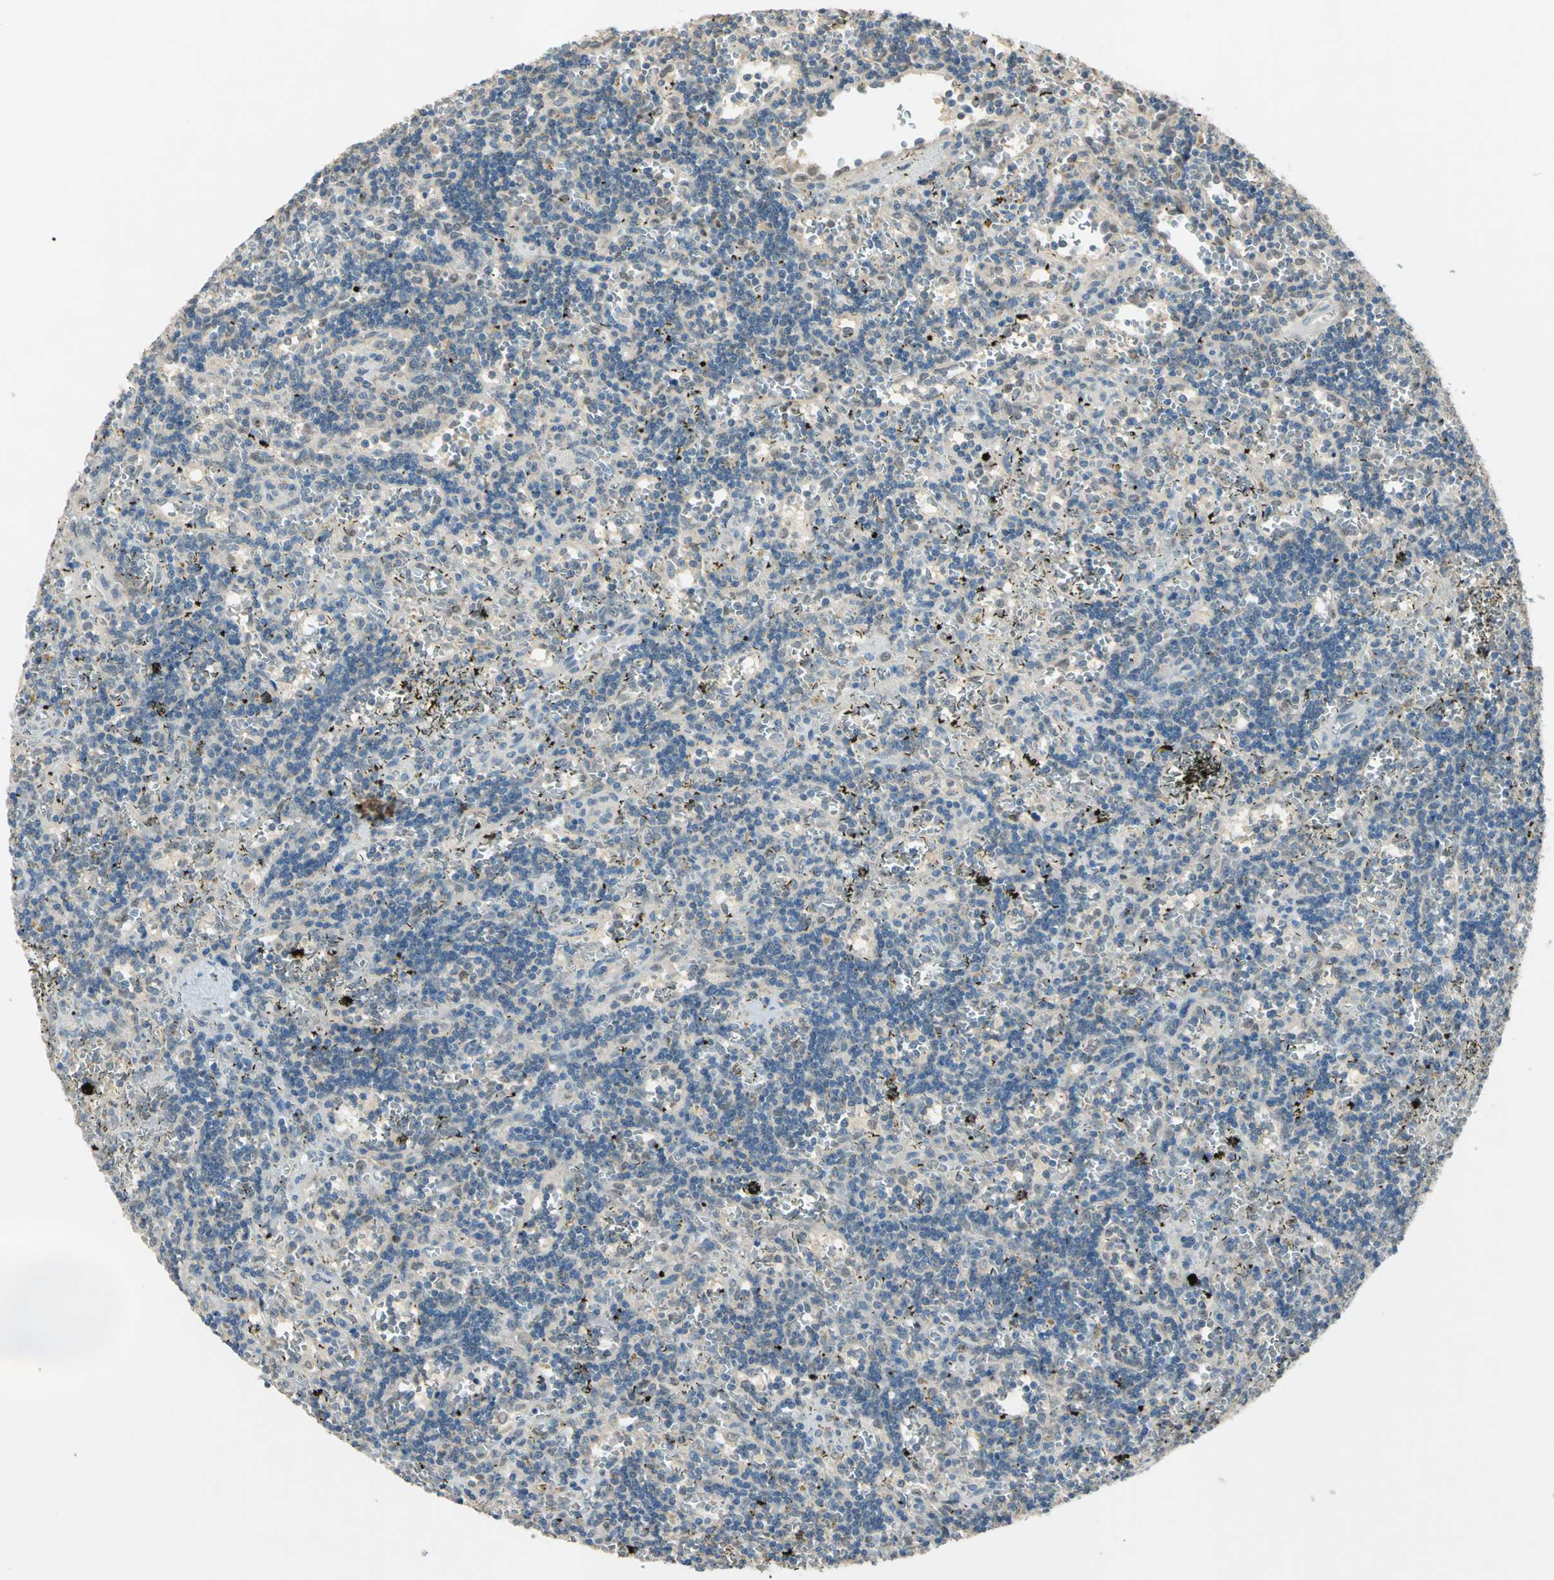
{"staining": {"intensity": "negative", "quantity": "none", "location": "none"}, "tissue": "lymphoma", "cell_type": "Tumor cells", "image_type": "cancer", "snomed": [{"axis": "morphology", "description": "Malignant lymphoma, non-Hodgkin's type, Low grade"}, {"axis": "topography", "description": "Spleen"}], "caption": "Protein analysis of malignant lymphoma, non-Hodgkin's type (low-grade) exhibits no significant positivity in tumor cells. (DAB immunohistochemistry visualized using brightfield microscopy, high magnification).", "gene": "BIRC2", "patient": {"sex": "male", "age": 60}}